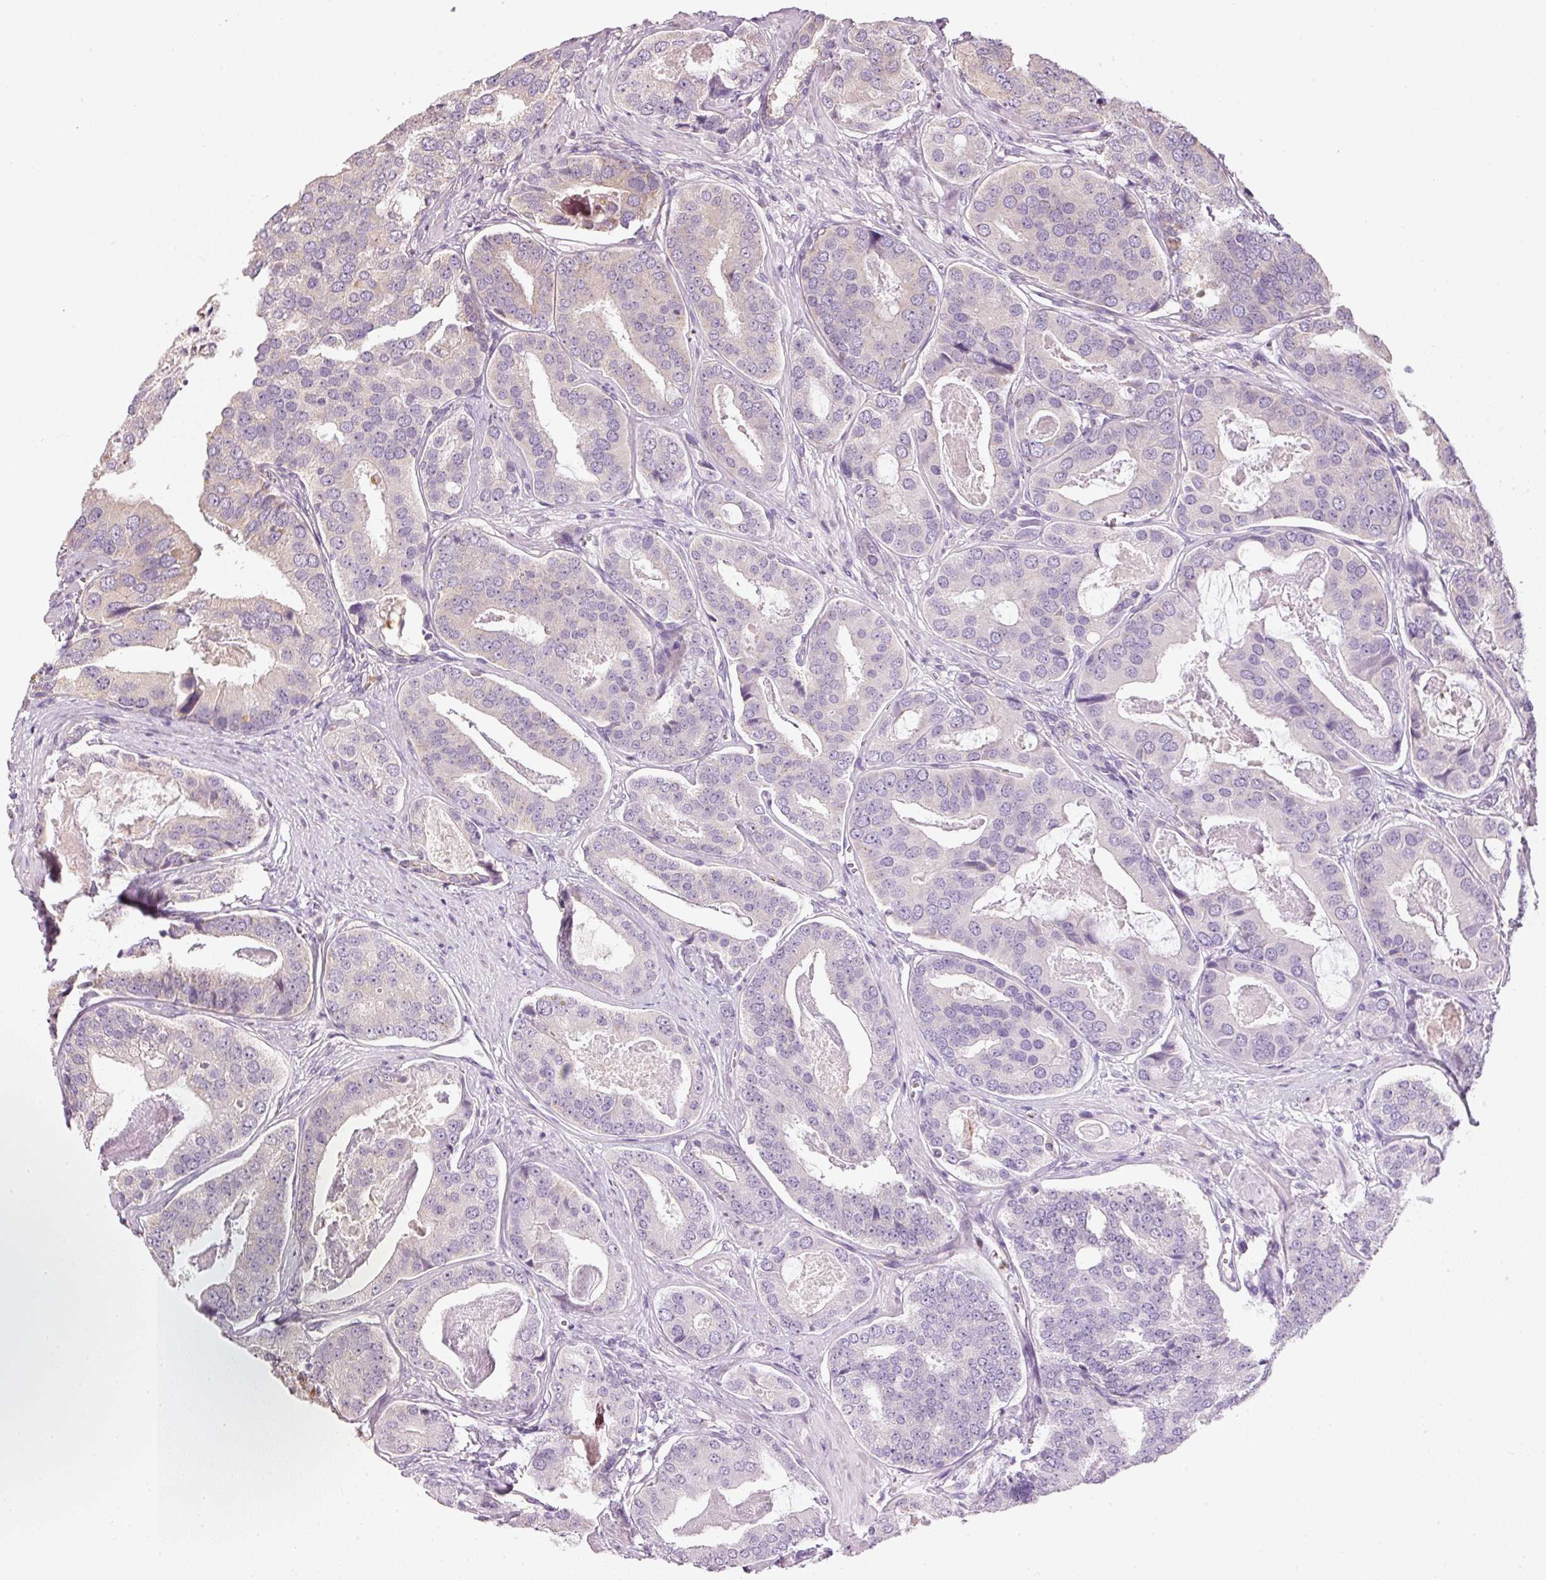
{"staining": {"intensity": "negative", "quantity": "none", "location": "none"}, "tissue": "prostate cancer", "cell_type": "Tumor cells", "image_type": "cancer", "snomed": [{"axis": "morphology", "description": "Adenocarcinoma, High grade"}, {"axis": "topography", "description": "Prostate"}], "caption": "IHC micrograph of prostate adenocarcinoma (high-grade) stained for a protein (brown), which exhibits no positivity in tumor cells.", "gene": "MTHFD1L", "patient": {"sex": "male", "age": 71}}